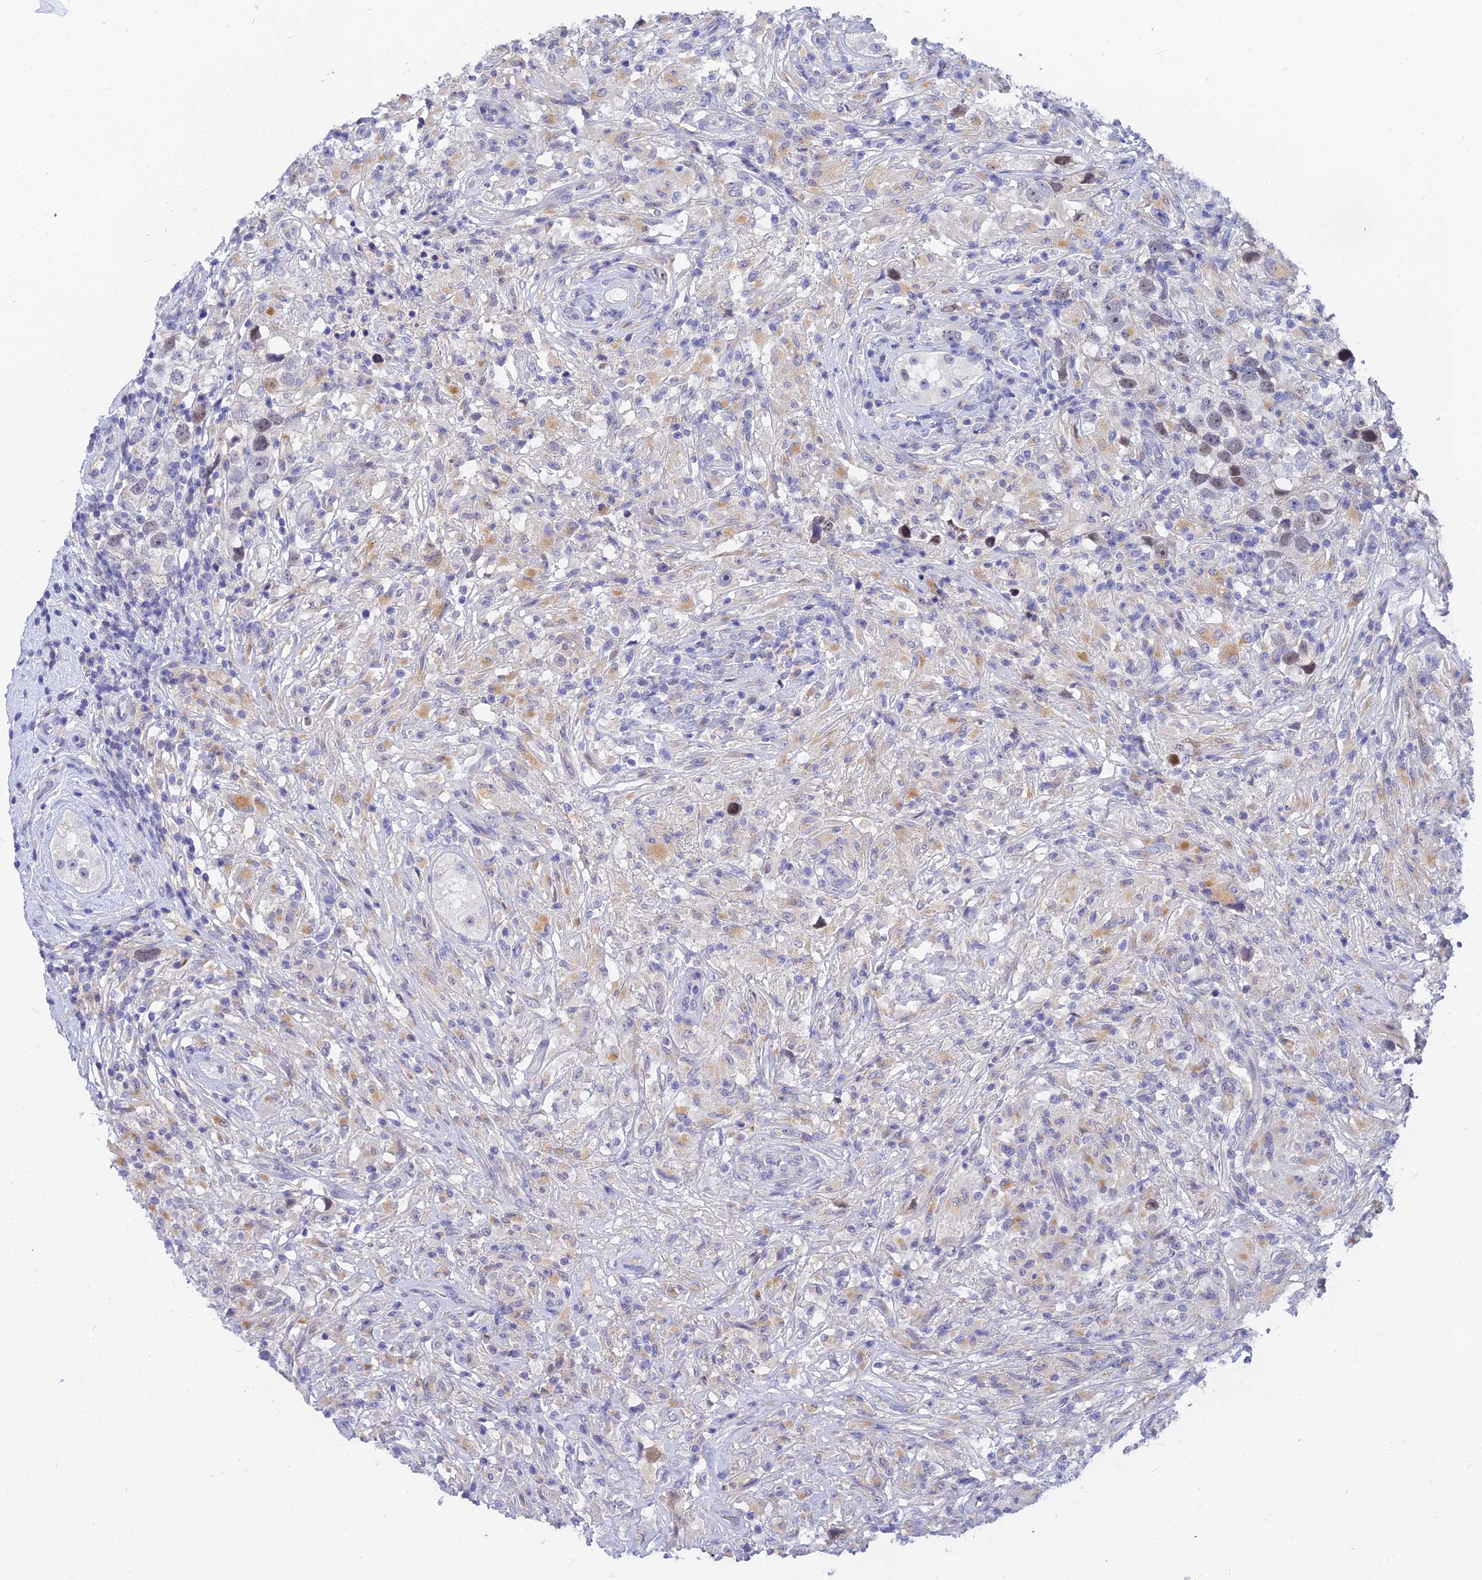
{"staining": {"intensity": "moderate", "quantity": "<25%", "location": "nuclear"}, "tissue": "testis cancer", "cell_type": "Tumor cells", "image_type": "cancer", "snomed": [{"axis": "morphology", "description": "Seminoma, NOS"}, {"axis": "topography", "description": "Testis"}], "caption": "Immunohistochemical staining of testis cancer (seminoma) reveals low levels of moderate nuclear protein staining in about <25% of tumor cells.", "gene": "TMEM161B", "patient": {"sex": "male", "age": 49}}